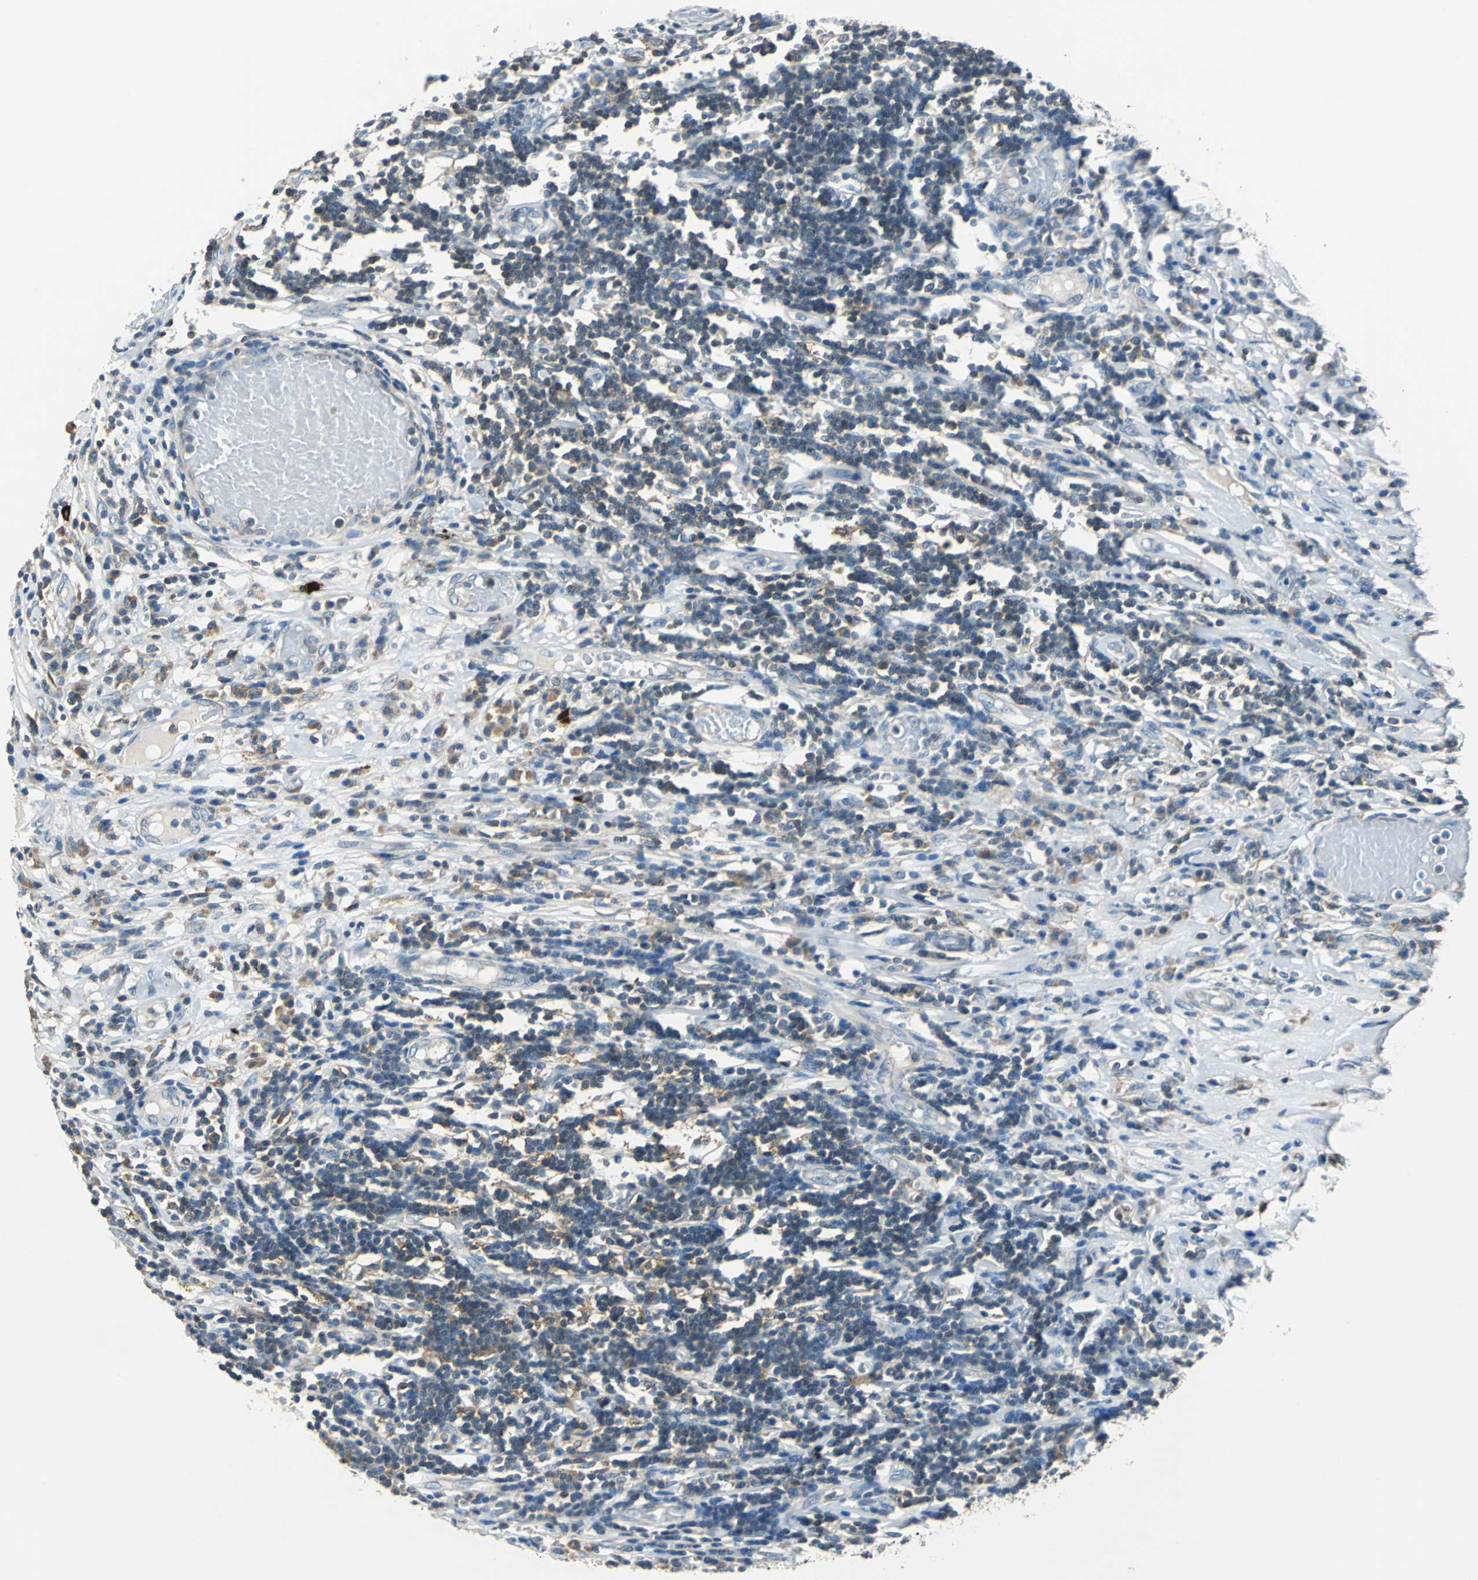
{"staining": {"intensity": "weak", "quantity": ">75%", "location": "cytoplasmic/membranous"}, "tissue": "melanoma", "cell_type": "Tumor cells", "image_type": "cancer", "snomed": [{"axis": "morphology", "description": "Malignant melanoma, Metastatic site"}, {"axis": "topography", "description": "Lymph node"}], "caption": "Immunohistochemical staining of melanoma displays low levels of weak cytoplasmic/membranous protein staining in approximately >75% of tumor cells. The protein is shown in brown color, while the nuclei are stained blue.", "gene": "CPA3", "patient": {"sex": "male", "age": 61}}